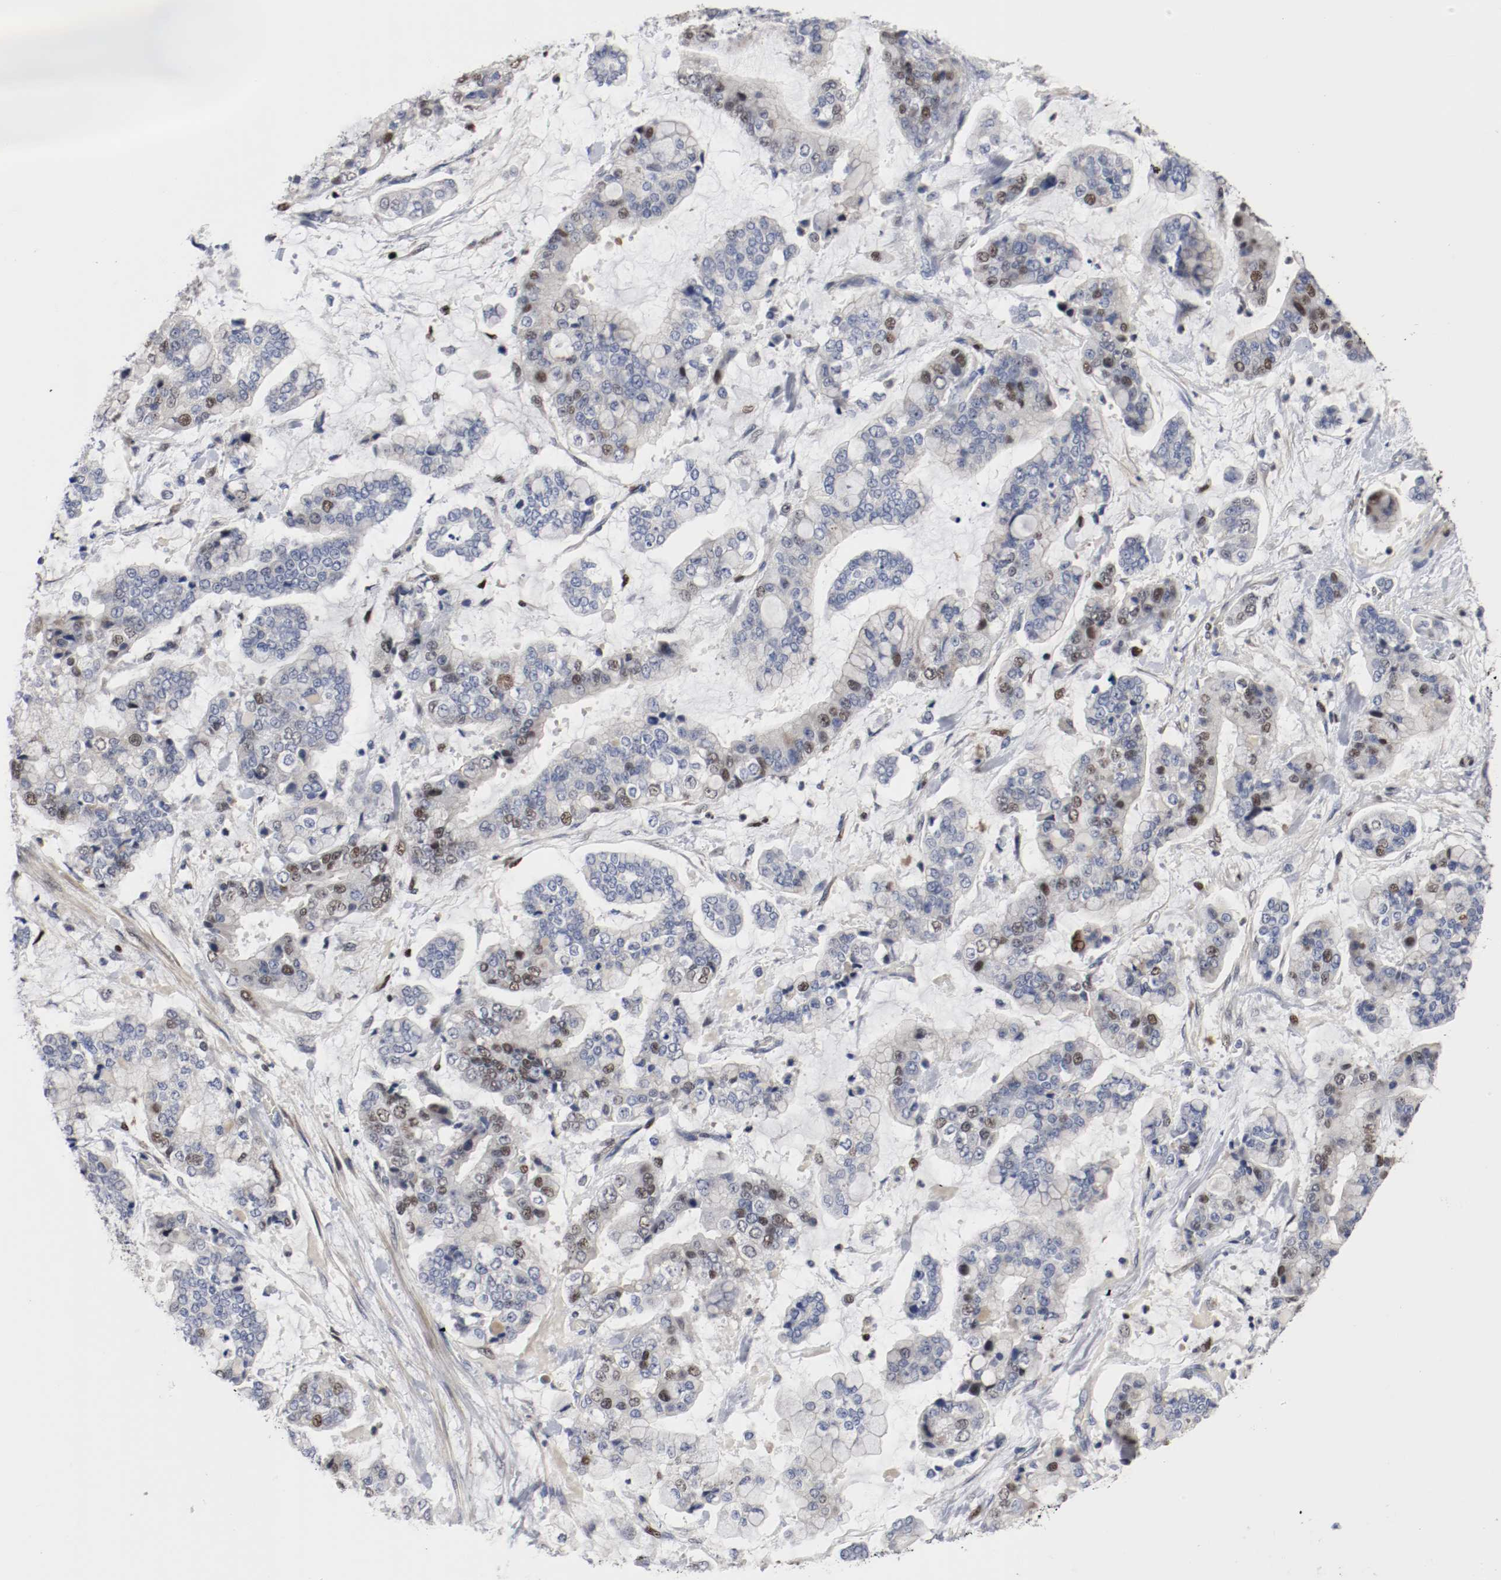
{"staining": {"intensity": "weak", "quantity": "<25%", "location": "nuclear"}, "tissue": "stomach cancer", "cell_type": "Tumor cells", "image_type": "cancer", "snomed": [{"axis": "morphology", "description": "Normal tissue, NOS"}, {"axis": "morphology", "description": "Adenocarcinoma, NOS"}, {"axis": "topography", "description": "Stomach, upper"}, {"axis": "topography", "description": "Stomach"}], "caption": "Tumor cells are negative for protein expression in human stomach cancer.", "gene": "MCM6", "patient": {"sex": "male", "age": 76}}